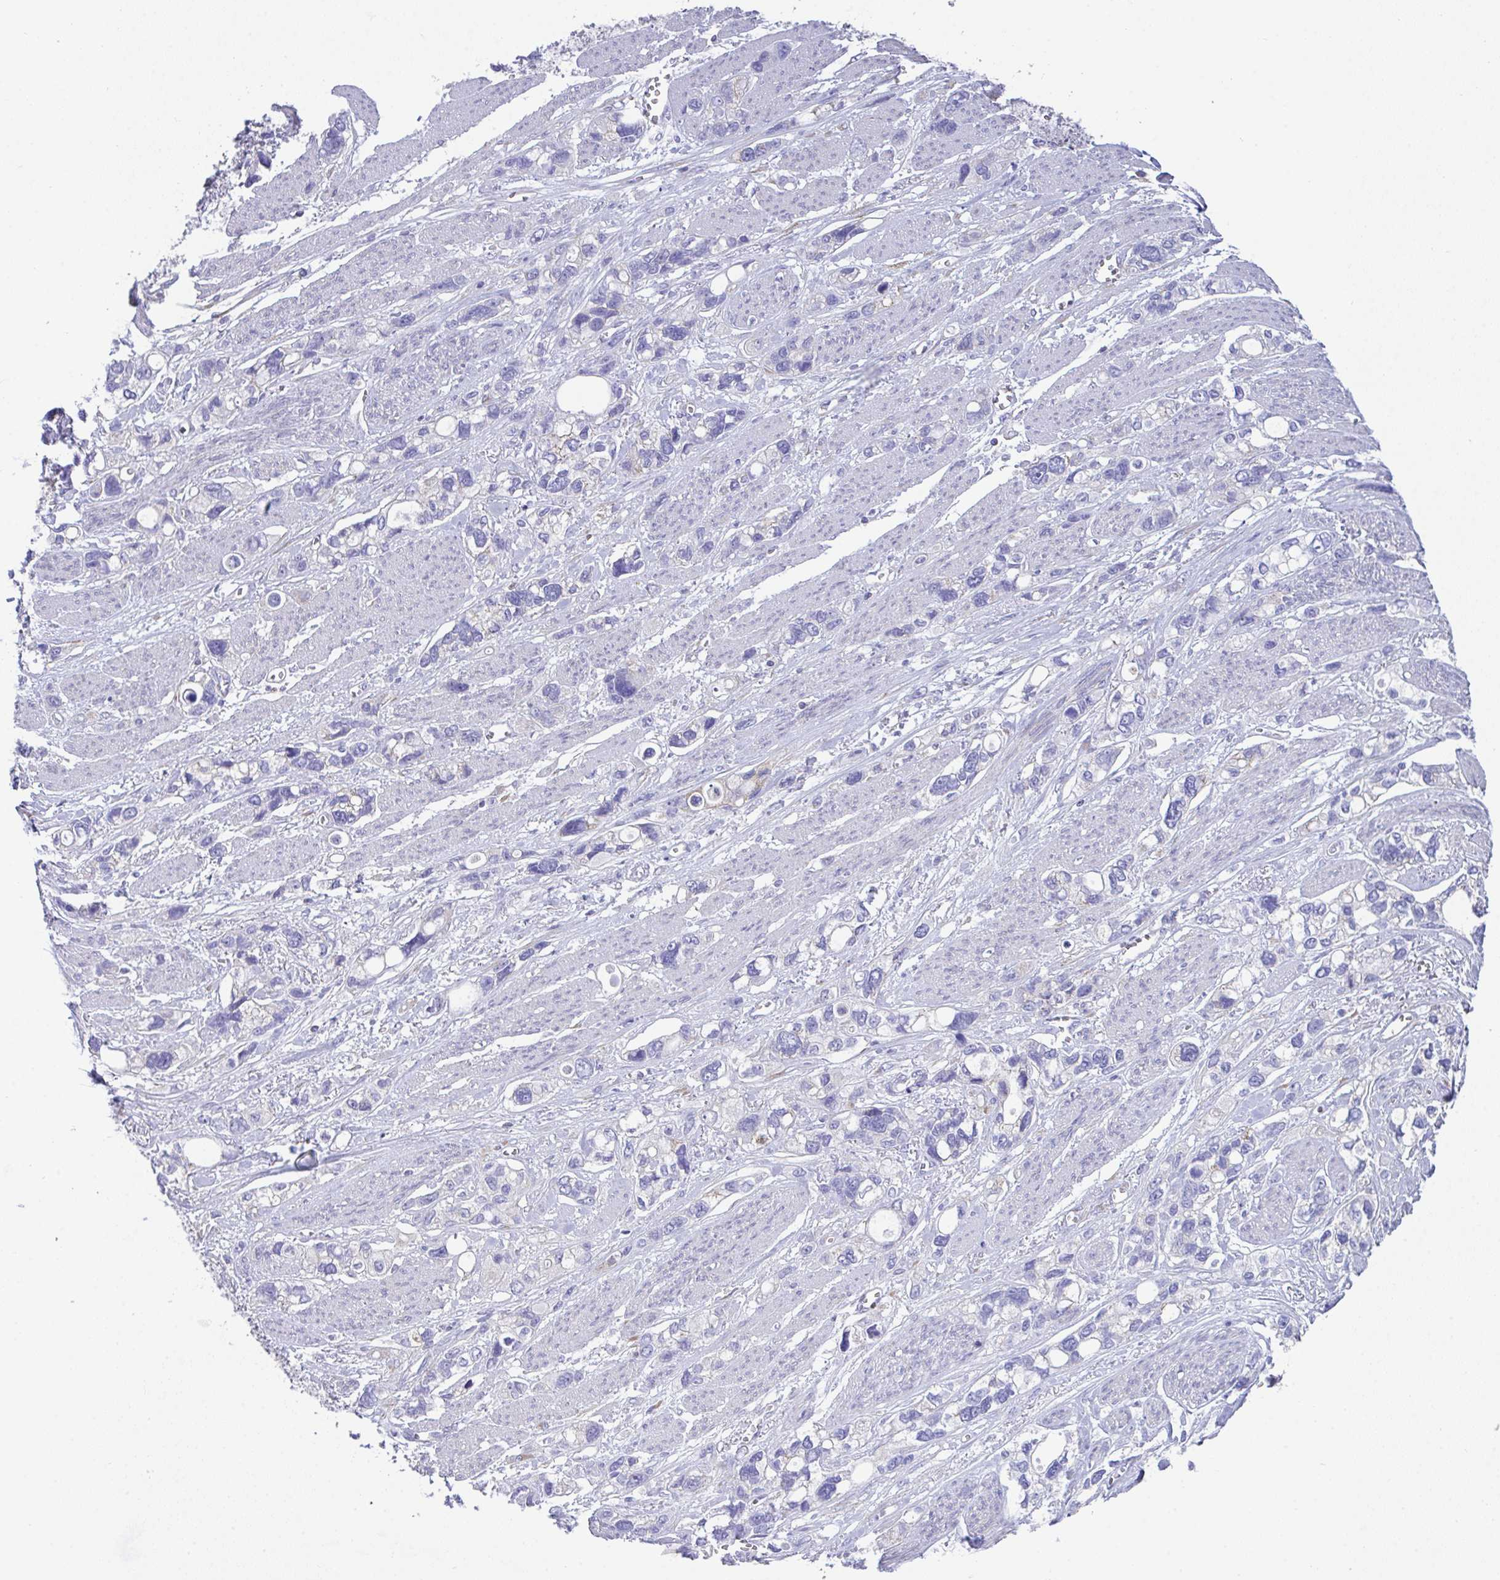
{"staining": {"intensity": "weak", "quantity": "25%-75%", "location": "cytoplasmic/membranous"}, "tissue": "stomach cancer", "cell_type": "Tumor cells", "image_type": "cancer", "snomed": [{"axis": "morphology", "description": "Adenocarcinoma, NOS"}, {"axis": "topography", "description": "Stomach, upper"}], "caption": "A brown stain highlights weak cytoplasmic/membranous positivity of a protein in human stomach adenocarcinoma tumor cells.", "gene": "MIA3", "patient": {"sex": "female", "age": 81}}